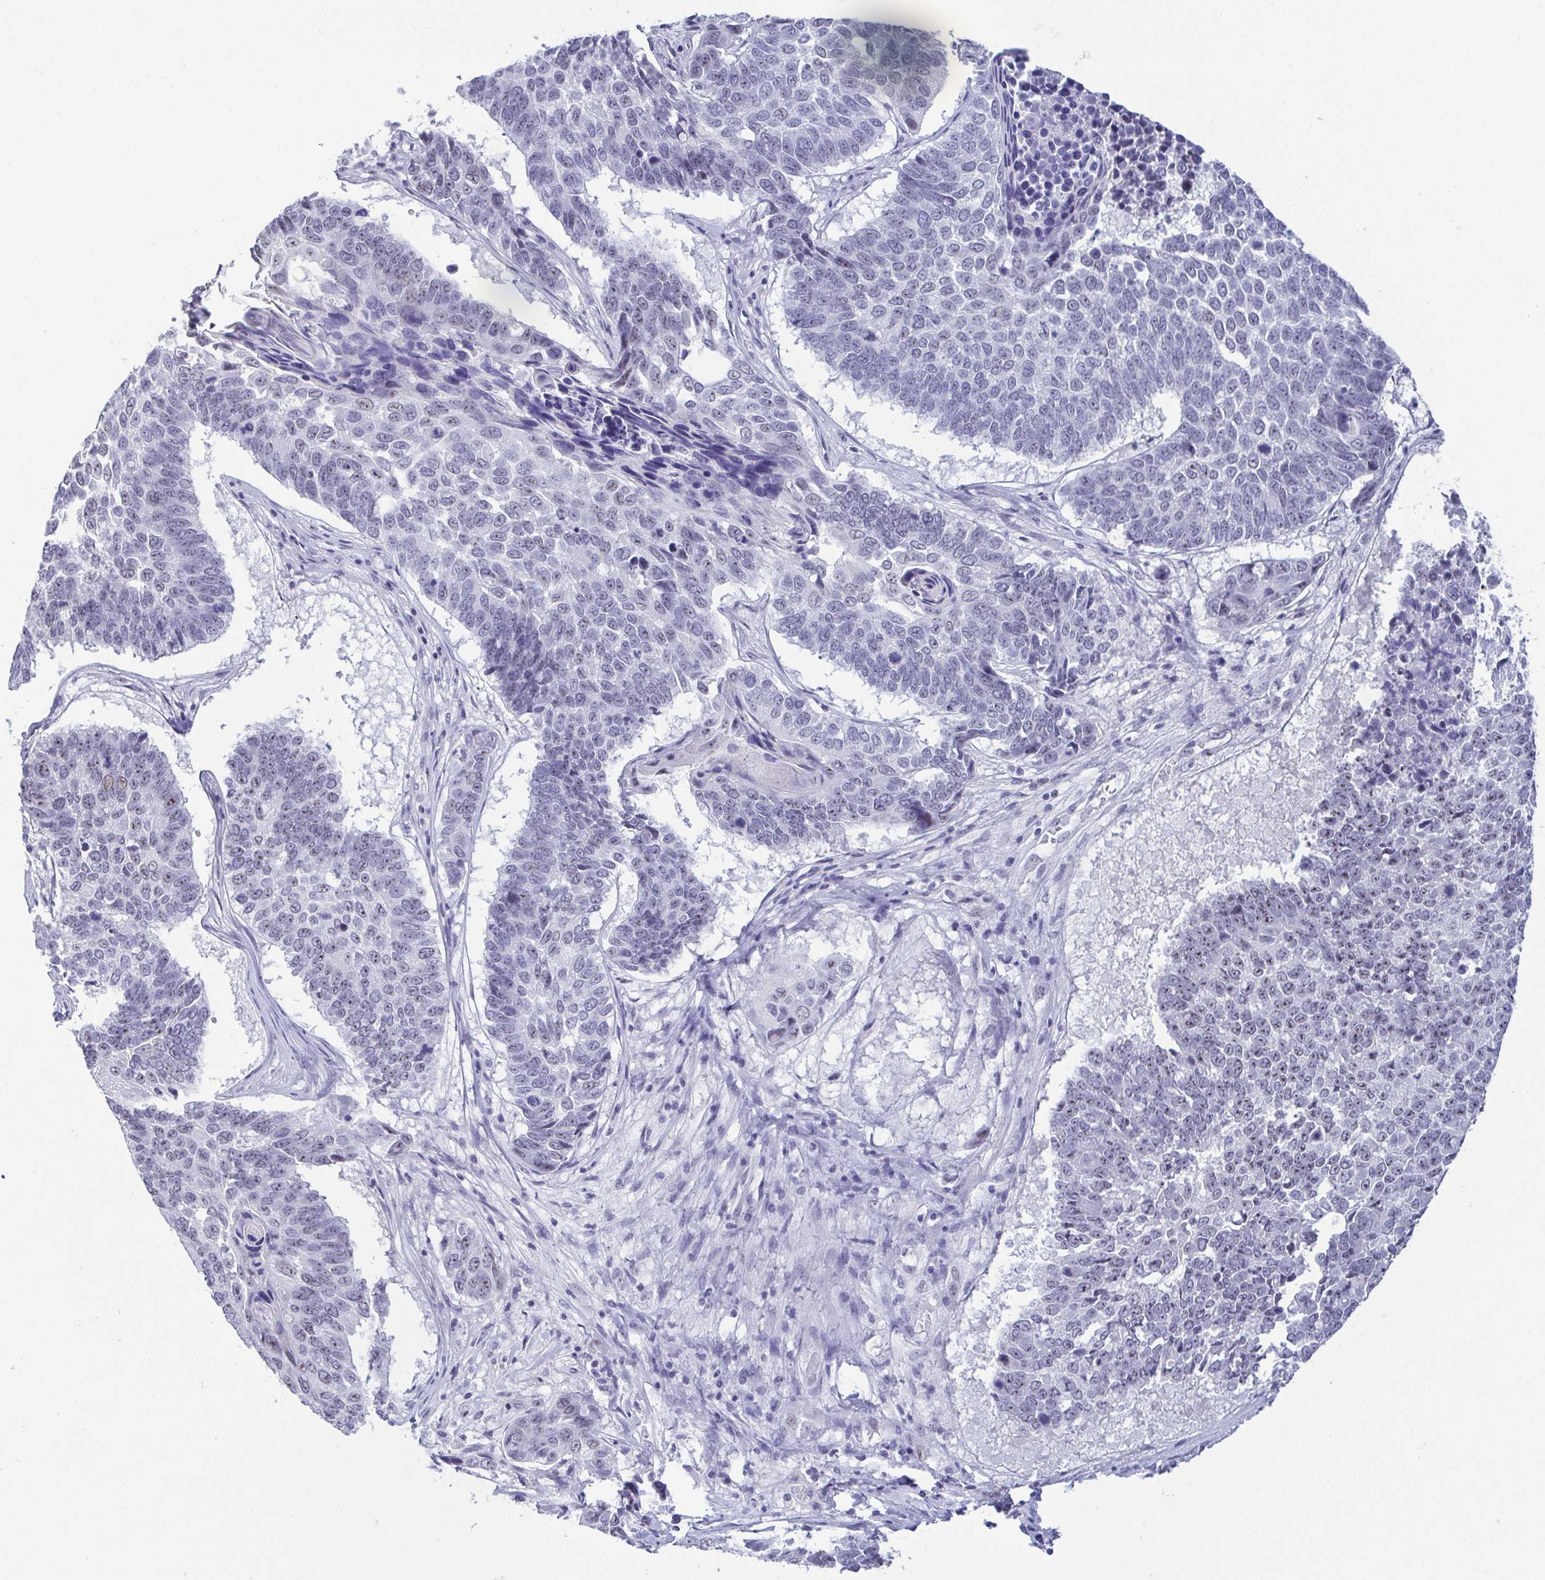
{"staining": {"intensity": "negative", "quantity": "none", "location": "none"}, "tissue": "lung cancer", "cell_type": "Tumor cells", "image_type": "cancer", "snomed": [{"axis": "morphology", "description": "Squamous cell carcinoma, NOS"}, {"axis": "topography", "description": "Lung"}], "caption": "Lung cancer (squamous cell carcinoma) was stained to show a protein in brown. There is no significant expression in tumor cells.", "gene": "BZW1", "patient": {"sex": "male", "age": 73}}